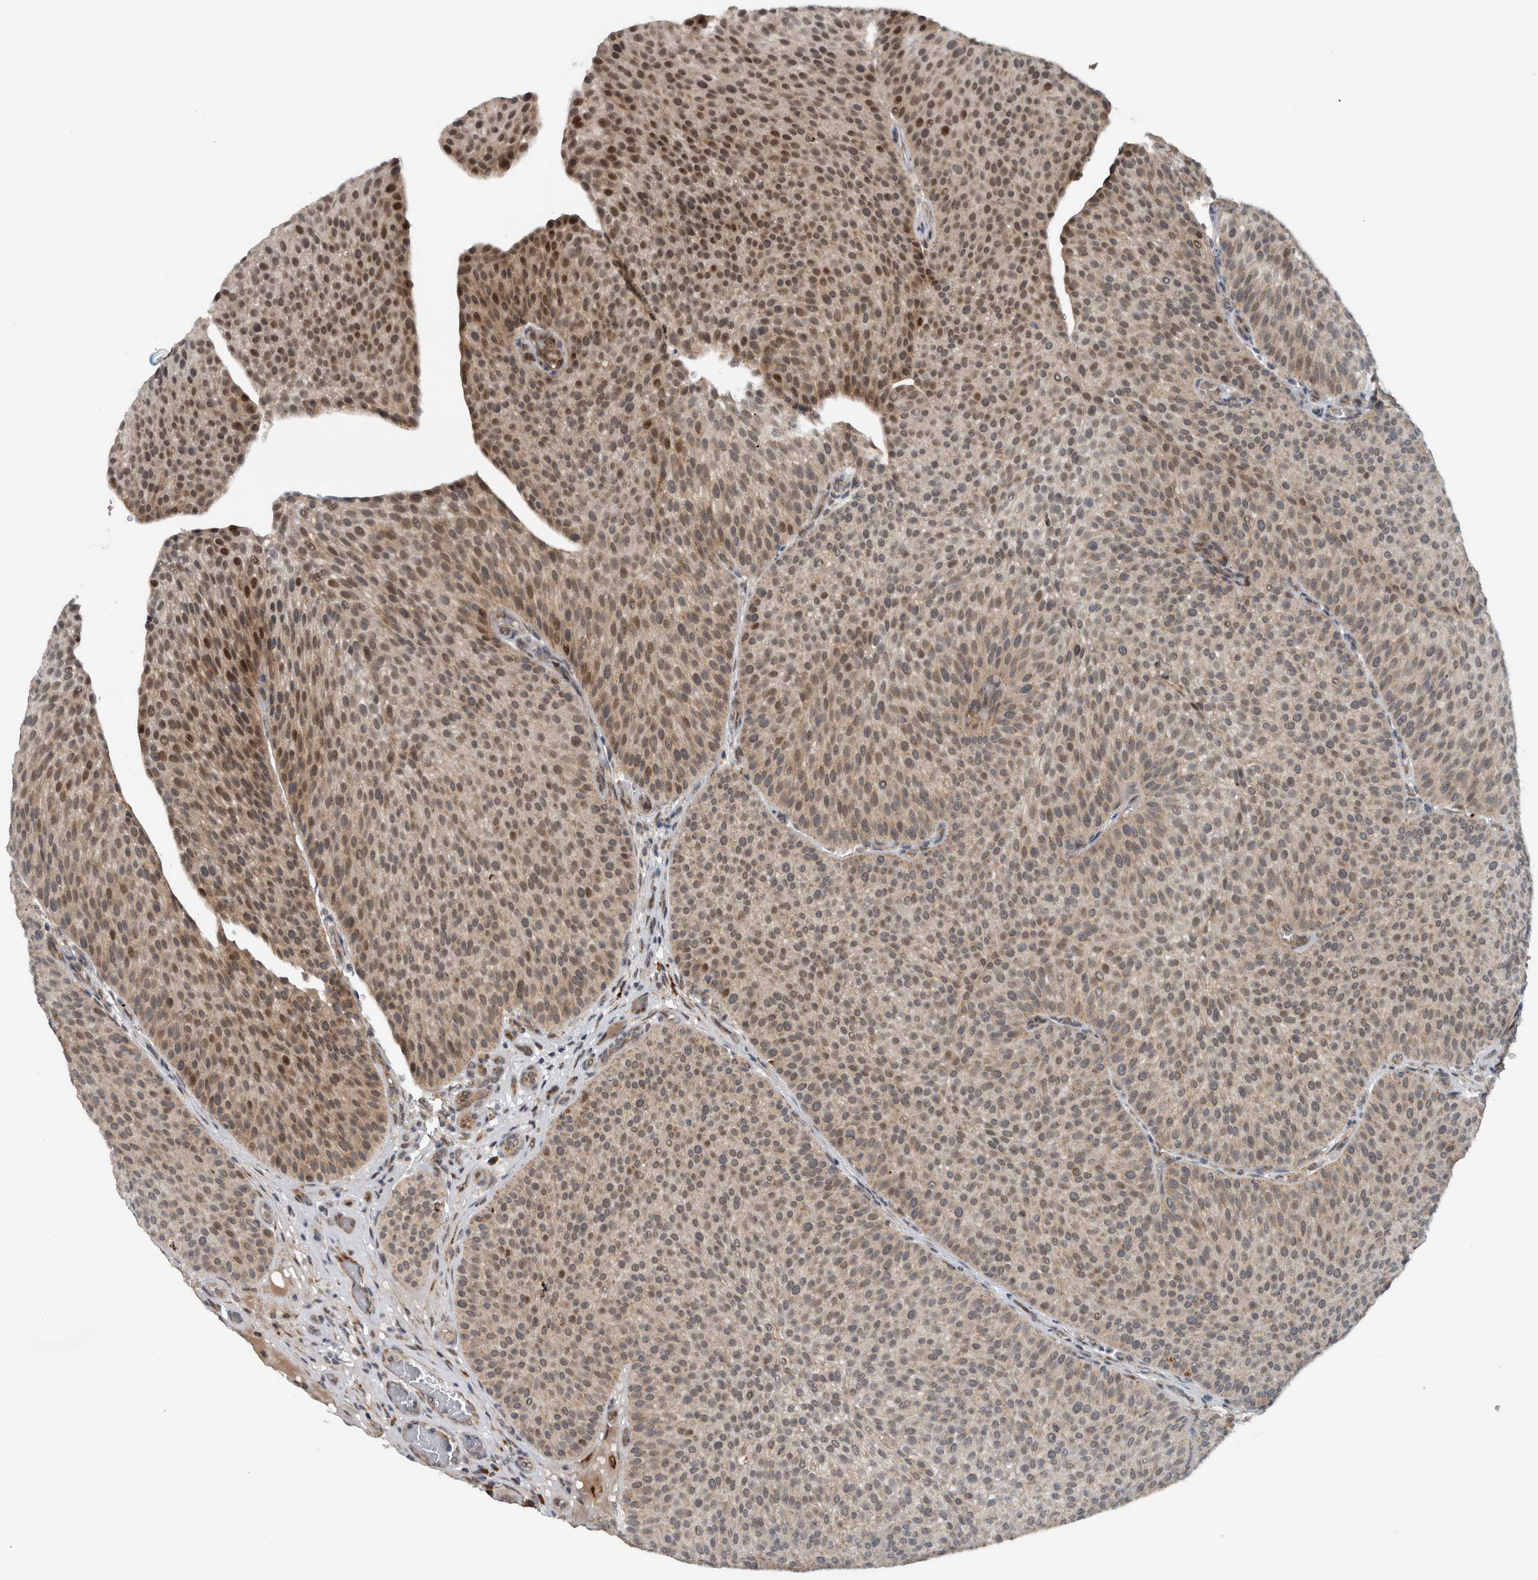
{"staining": {"intensity": "moderate", "quantity": "25%-75%", "location": "nuclear"}, "tissue": "urothelial cancer", "cell_type": "Tumor cells", "image_type": "cancer", "snomed": [{"axis": "morphology", "description": "Normal tissue, NOS"}, {"axis": "morphology", "description": "Urothelial carcinoma, Low grade"}, {"axis": "topography", "description": "Smooth muscle"}, {"axis": "topography", "description": "Urinary bladder"}], "caption": "Immunohistochemistry image of neoplastic tissue: human urothelial cancer stained using immunohistochemistry (IHC) shows medium levels of moderate protein expression localized specifically in the nuclear of tumor cells, appearing as a nuclear brown color.", "gene": "GBA2", "patient": {"sex": "male", "age": 60}}